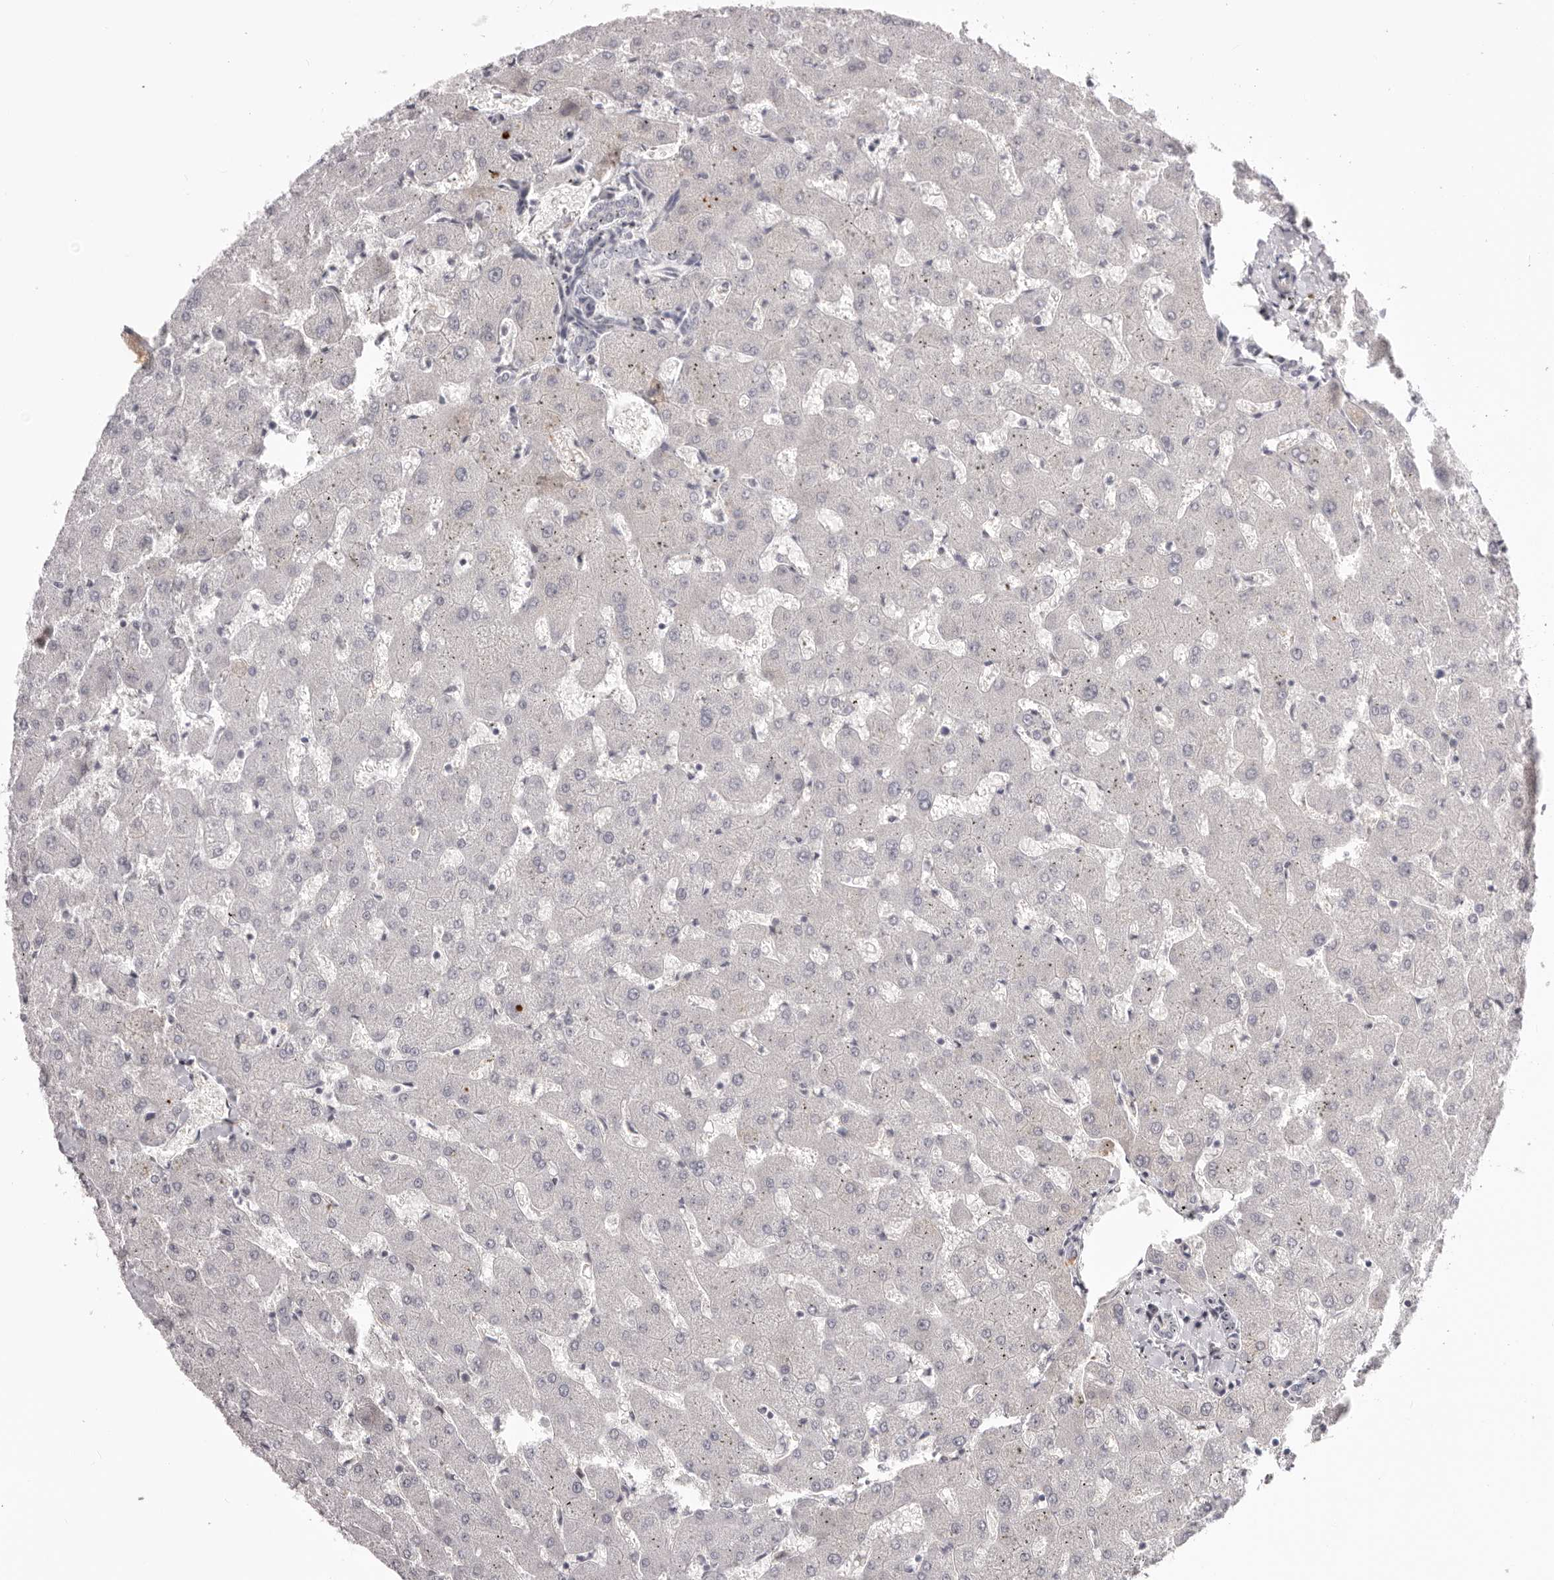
{"staining": {"intensity": "negative", "quantity": "none", "location": "none"}, "tissue": "liver", "cell_type": "Cholangiocytes", "image_type": "normal", "snomed": [{"axis": "morphology", "description": "Normal tissue, NOS"}, {"axis": "topography", "description": "Liver"}], "caption": "DAB (3,3'-diaminobenzidine) immunohistochemical staining of unremarkable liver demonstrates no significant staining in cholangiocytes.", "gene": "OTUD3", "patient": {"sex": "female", "age": 63}}